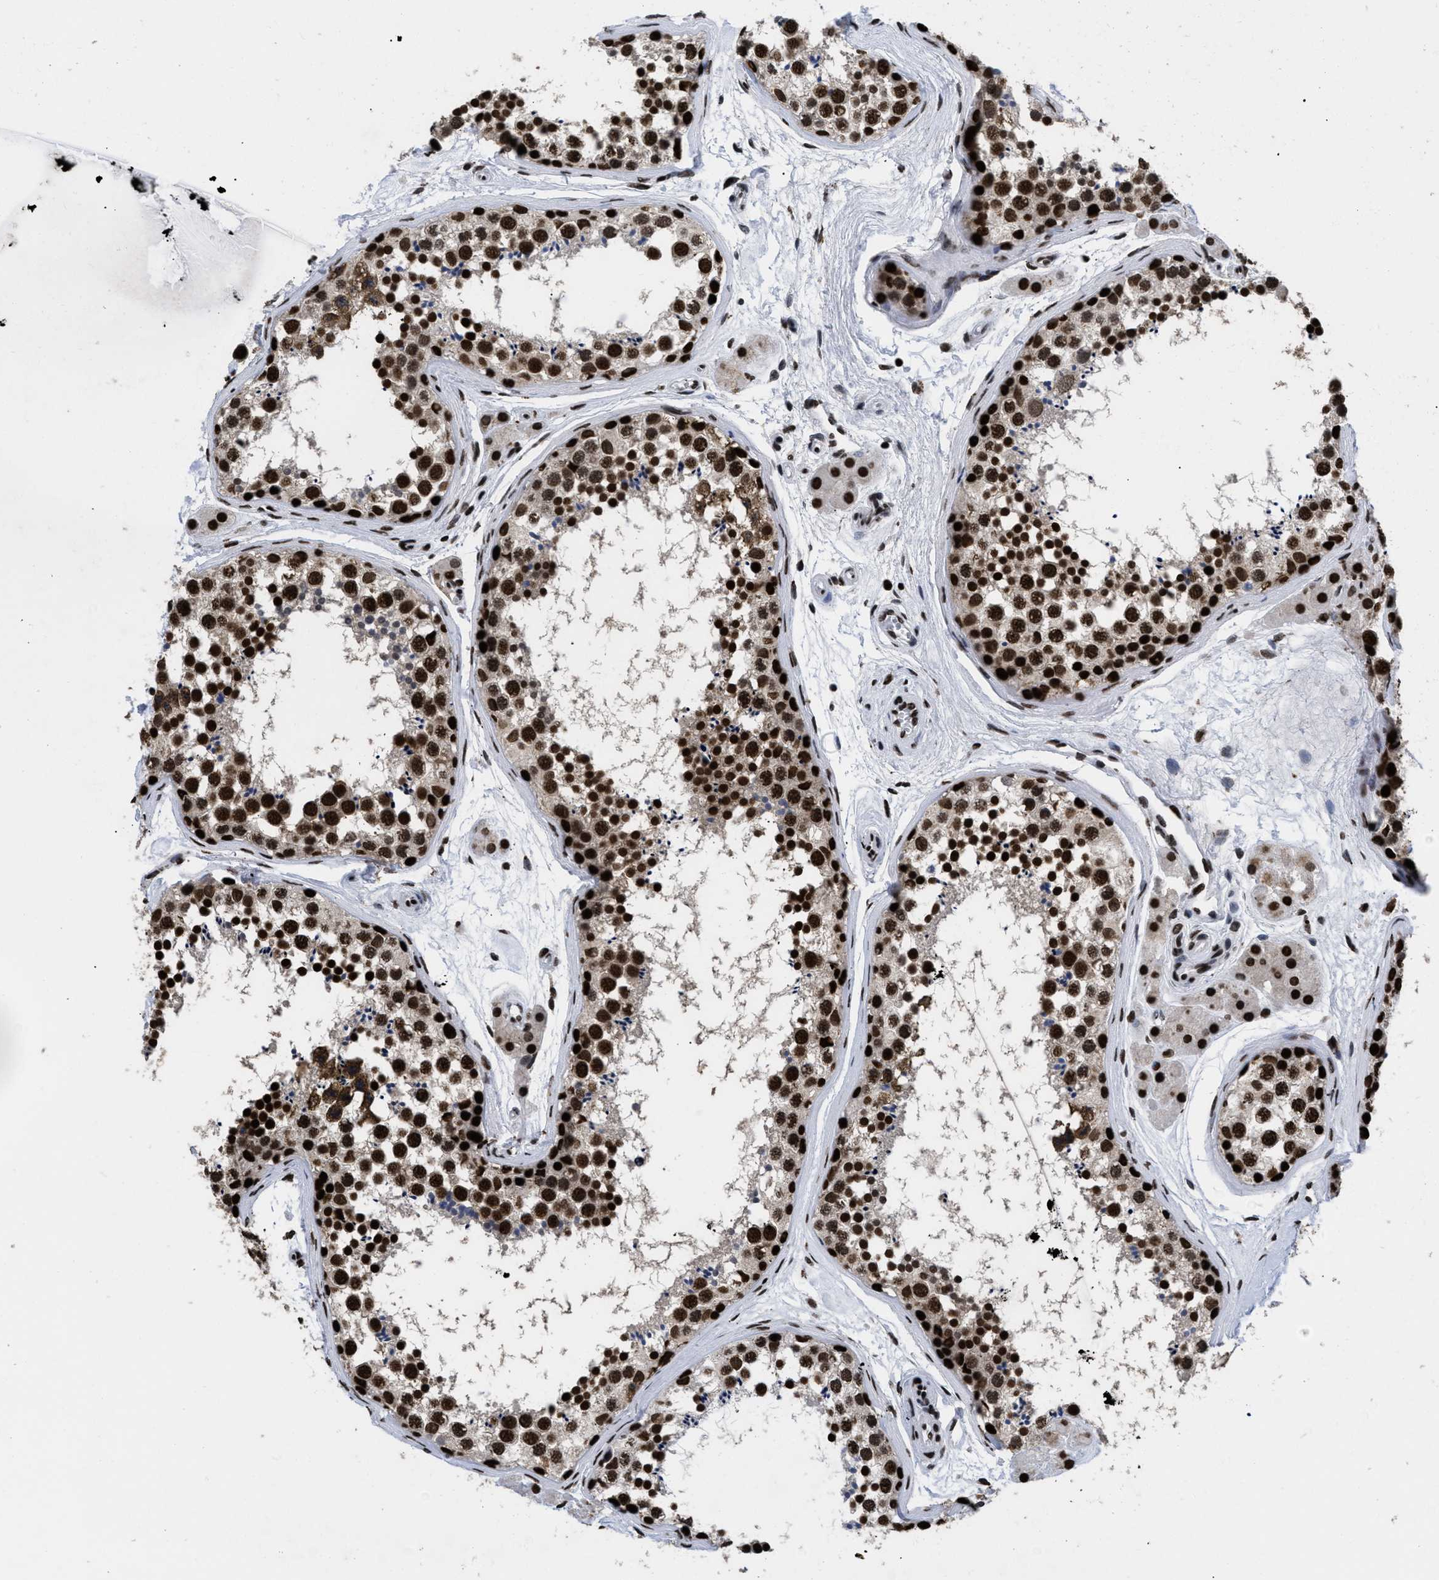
{"staining": {"intensity": "strong", "quantity": ">75%", "location": "nuclear"}, "tissue": "testis", "cell_type": "Cells in seminiferous ducts", "image_type": "normal", "snomed": [{"axis": "morphology", "description": "Normal tissue, NOS"}, {"axis": "topography", "description": "Testis"}], "caption": "DAB (3,3'-diaminobenzidine) immunohistochemical staining of unremarkable testis exhibits strong nuclear protein expression in about >75% of cells in seminiferous ducts.", "gene": "CALHM3", "patient": {"sex": "male", "age": 56}}